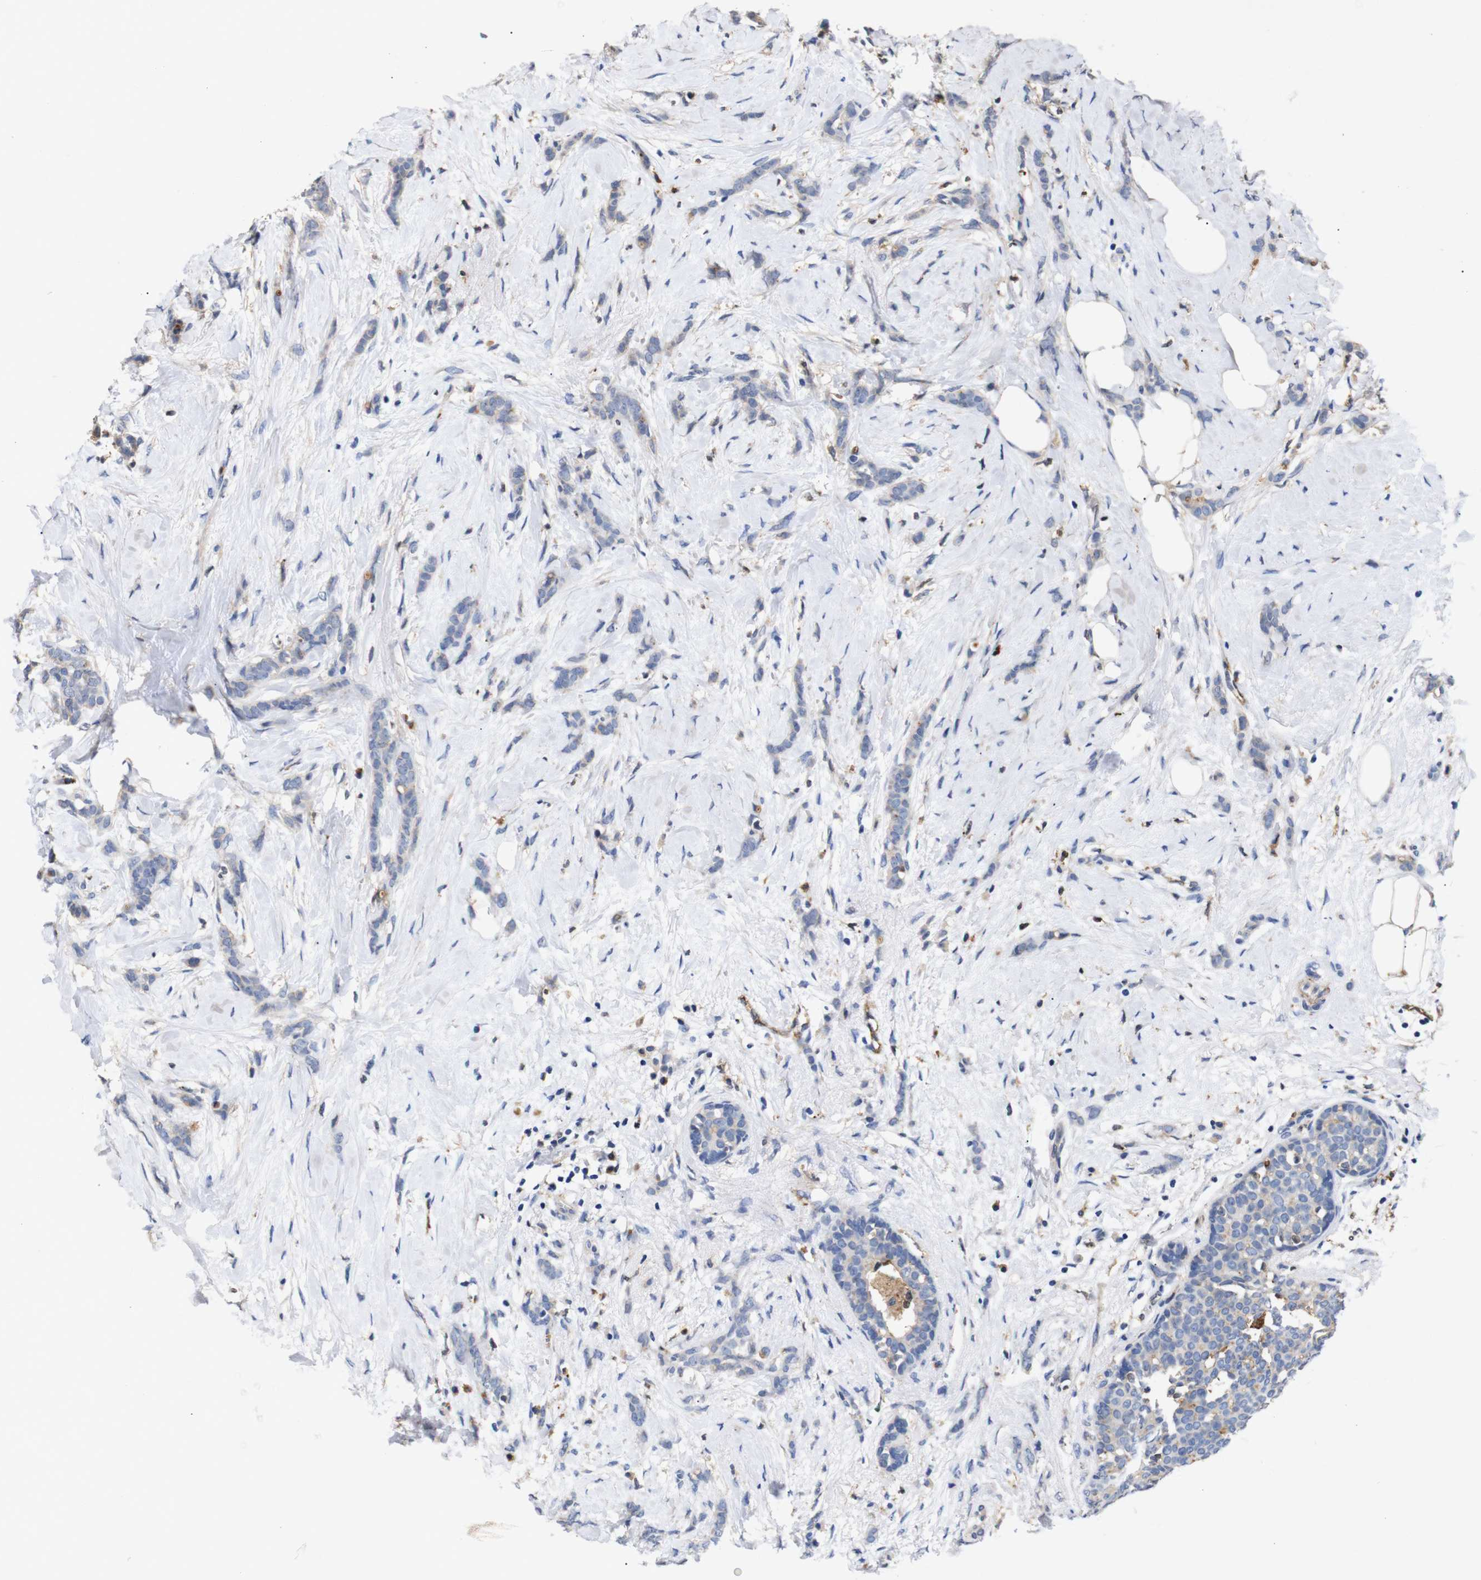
{"staining": {"intensity": "negative", "quantity": "none", "location": "none"}, "tissue": "breast cancer", "cell_type": "Tumor cells", "image_type": "cancer", "snomed": [{"axis": "morphology", "description": "Lobular carcinoma, in situ"}, {"axis": "morphology", "description": "Lobular carcinoma"}, {"axis": "topography", "description": "Breast"}], "caption": "Lobular carcinoma in situ (breast) was stained to show a protein in brown. There is no significant positivity in tumor cells.", "gene": "SDCBP", "patient": {"sex": "female", "age": 41}}